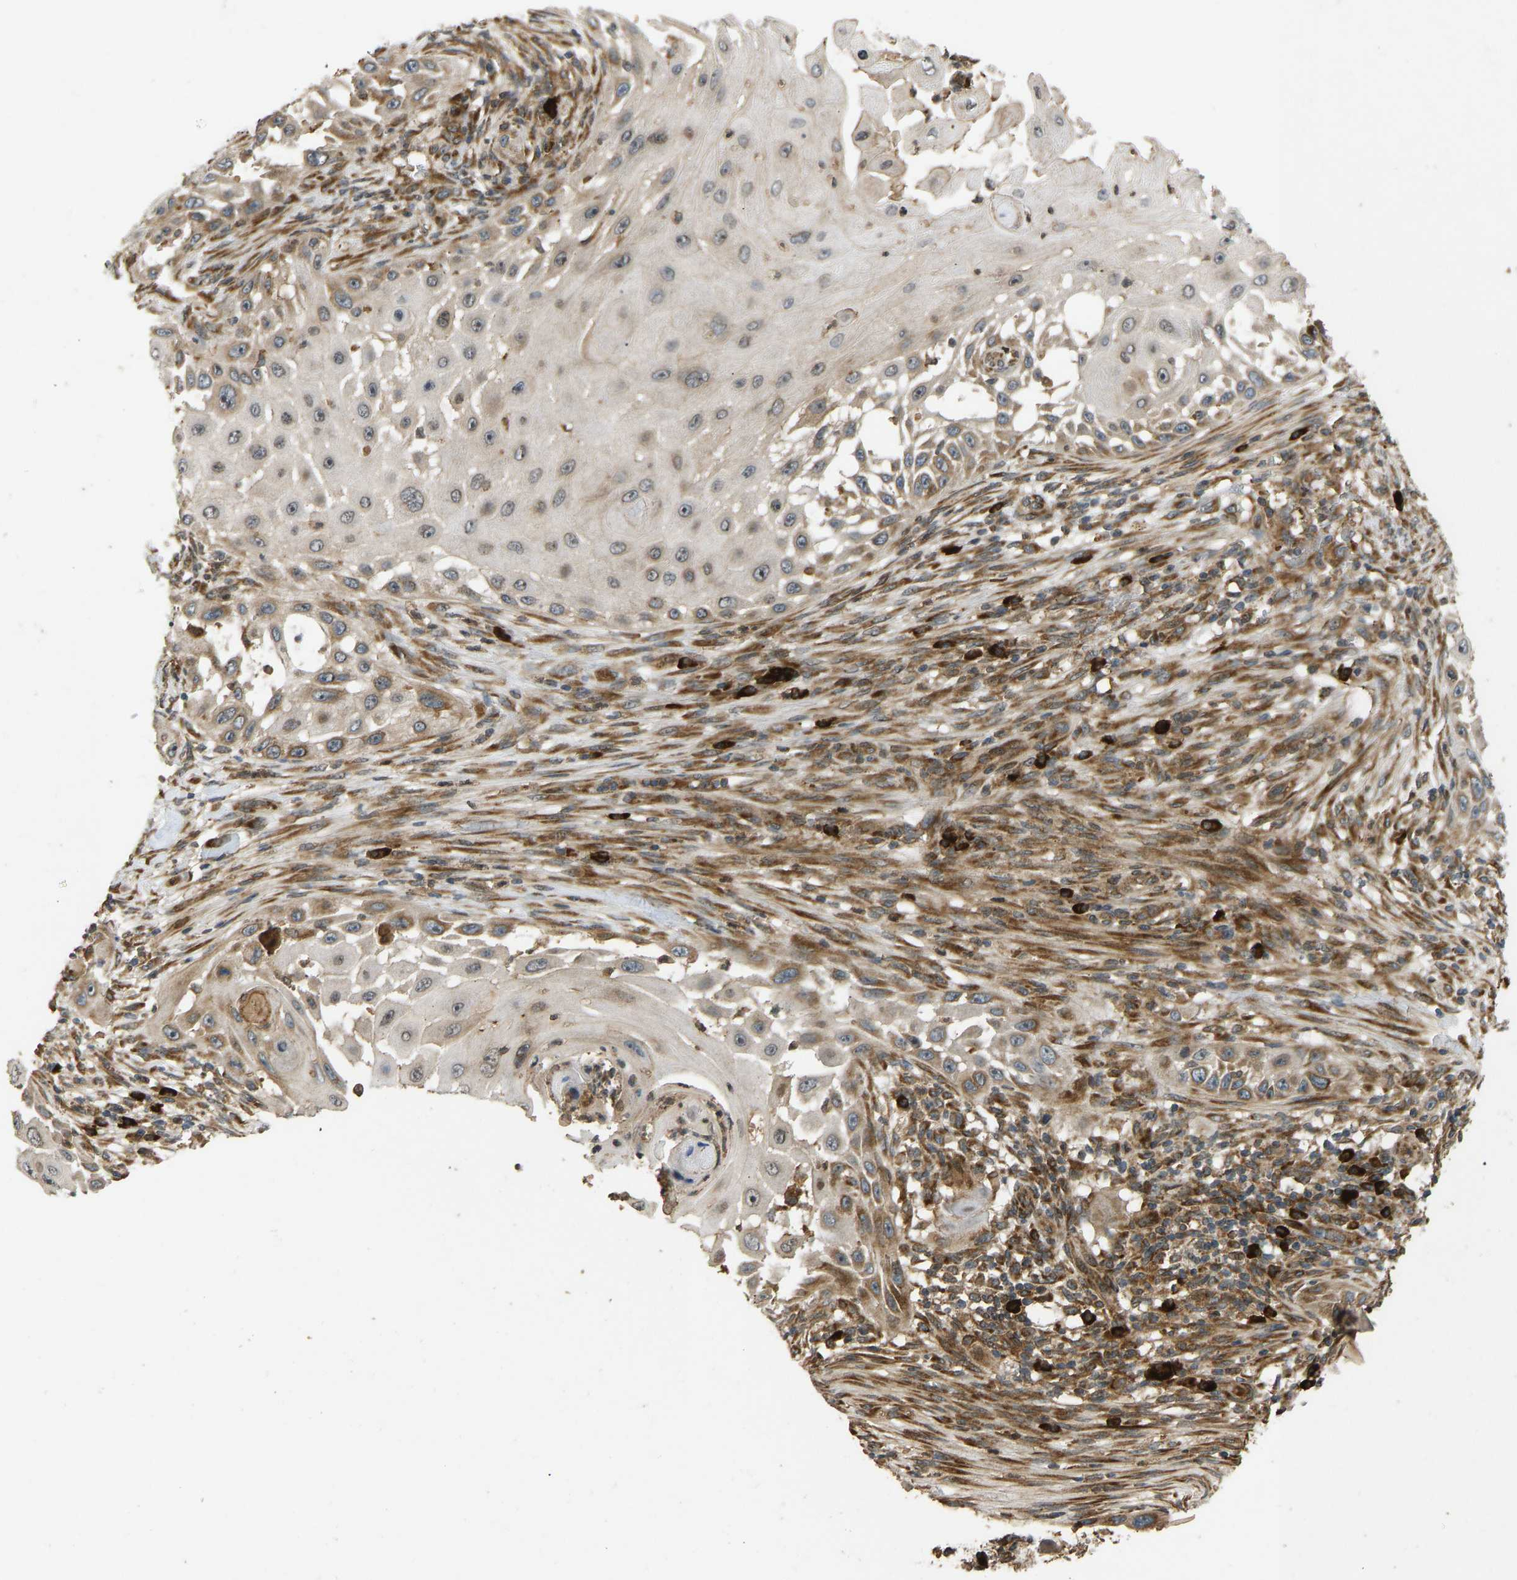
{"staining": {"intensity": "moderate", "quantity": "25%-75%", "location": "cytoplasmic/membranous"}, "tissue": "skin cancer", "cell_type": "Tumor cells", "image_type": "cancer", "snomed": [{"axis": "morphology", "description": "Squamous cell carcinoma, NOS"}, {"axis": "topography", "description": "Skin"}], "caption": "An image showing moderate cytoplasmic/membranous positivity in about 25%-75% of tumor cells in skin squamous cell carcinoma, as visualized by brown immunohistochemical staining.", "gene": "RPN2", "patient": {"sex": "female", "age": 44}}